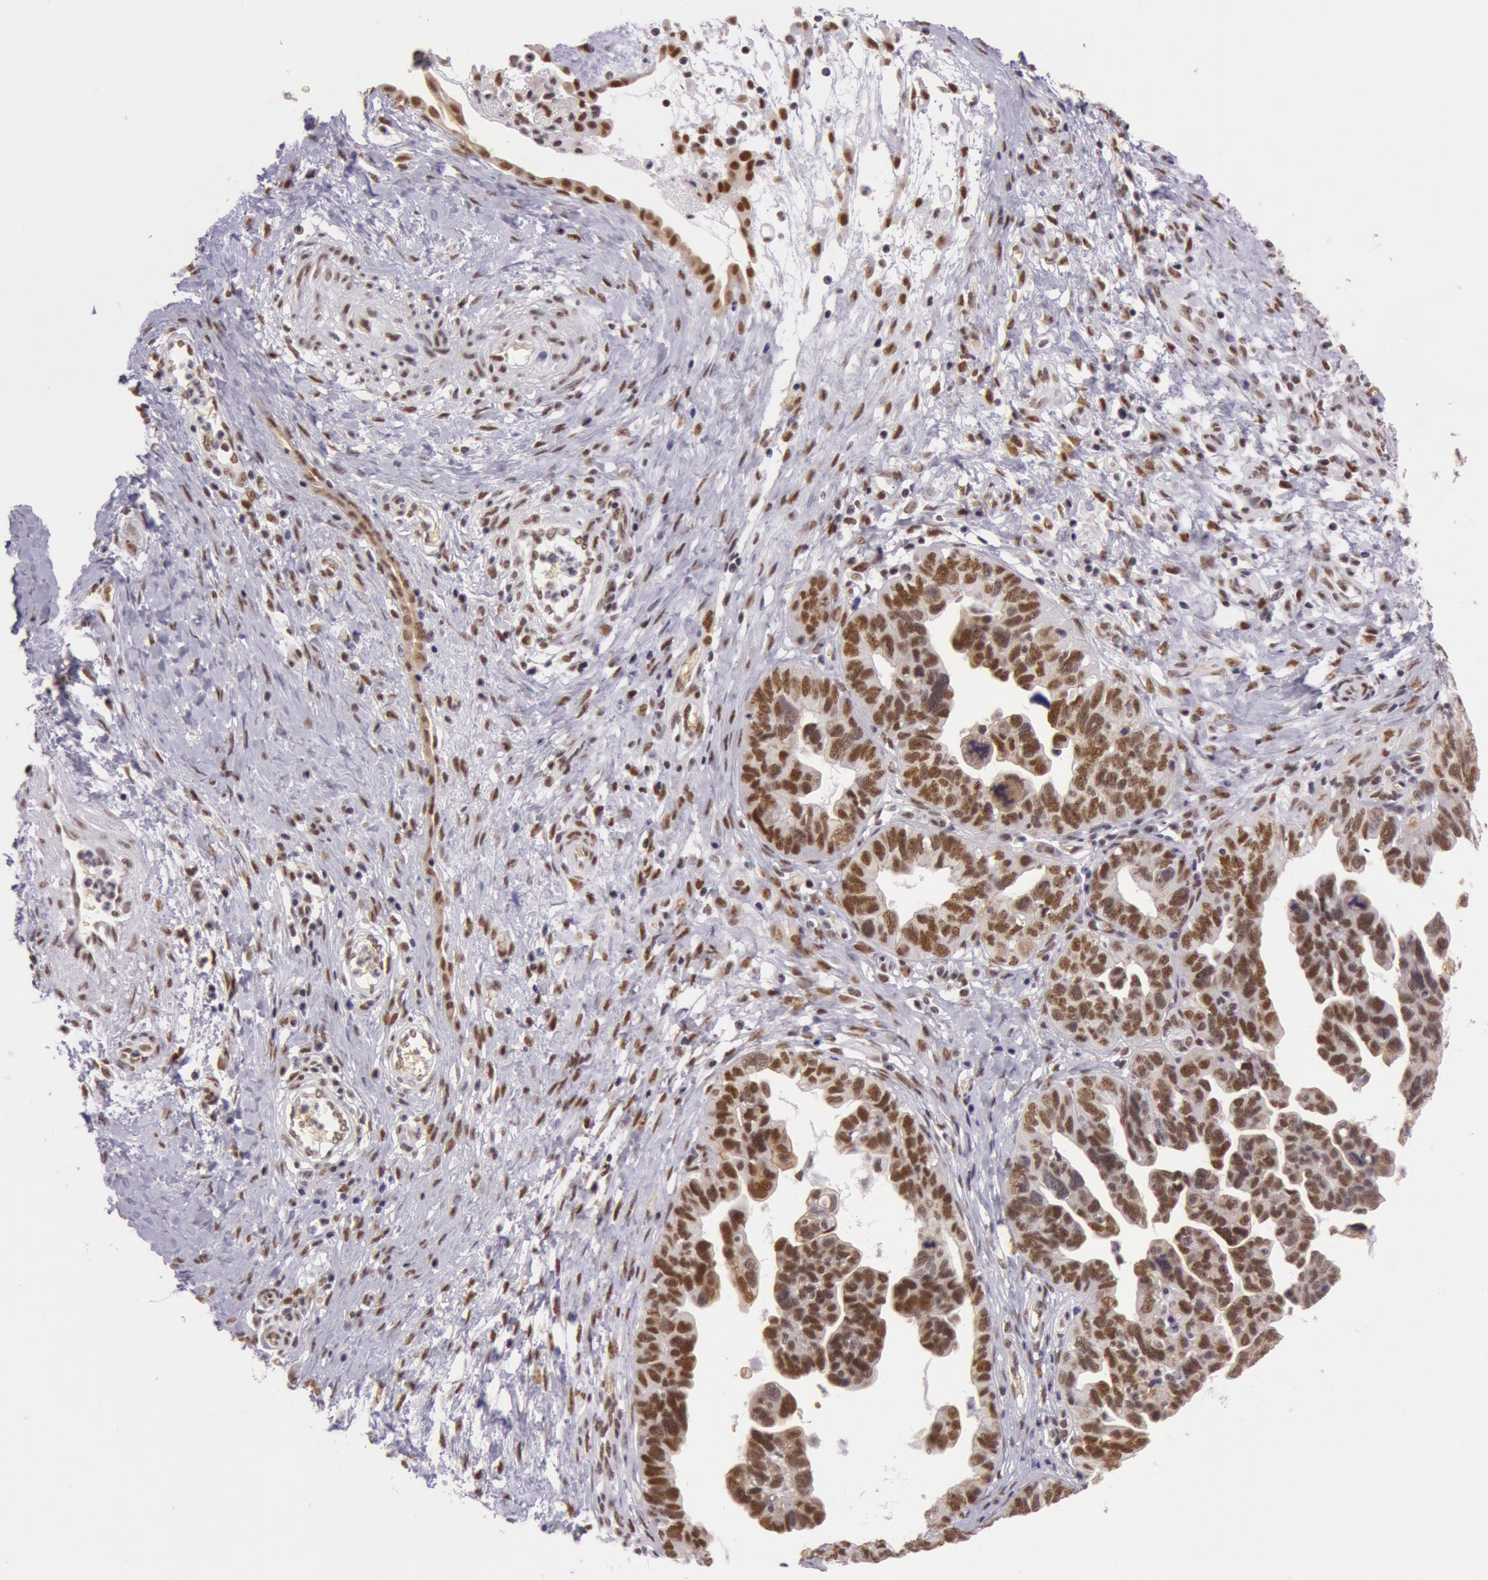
{"staining": {"intensity": "strong", "quantity": ">75%", "location": "nuclear"}, "tissue": "ovarian cancer", "cell_type": "Tumor cells", "image_type": "cancer", "snomed": [{"axis": "morphology", "description": "Cystadenocarcinoma, serous, NOS"}, {"axis": "topography", "description": "Ovary"}], "caption": "Ovarian serous cystadenocarcinoma stained with a brown dye reveals strong nuclear positive staining in about >75% of tumor cells.", "gene": "NBN", "patient": {"sex": "female", "age": 64}}